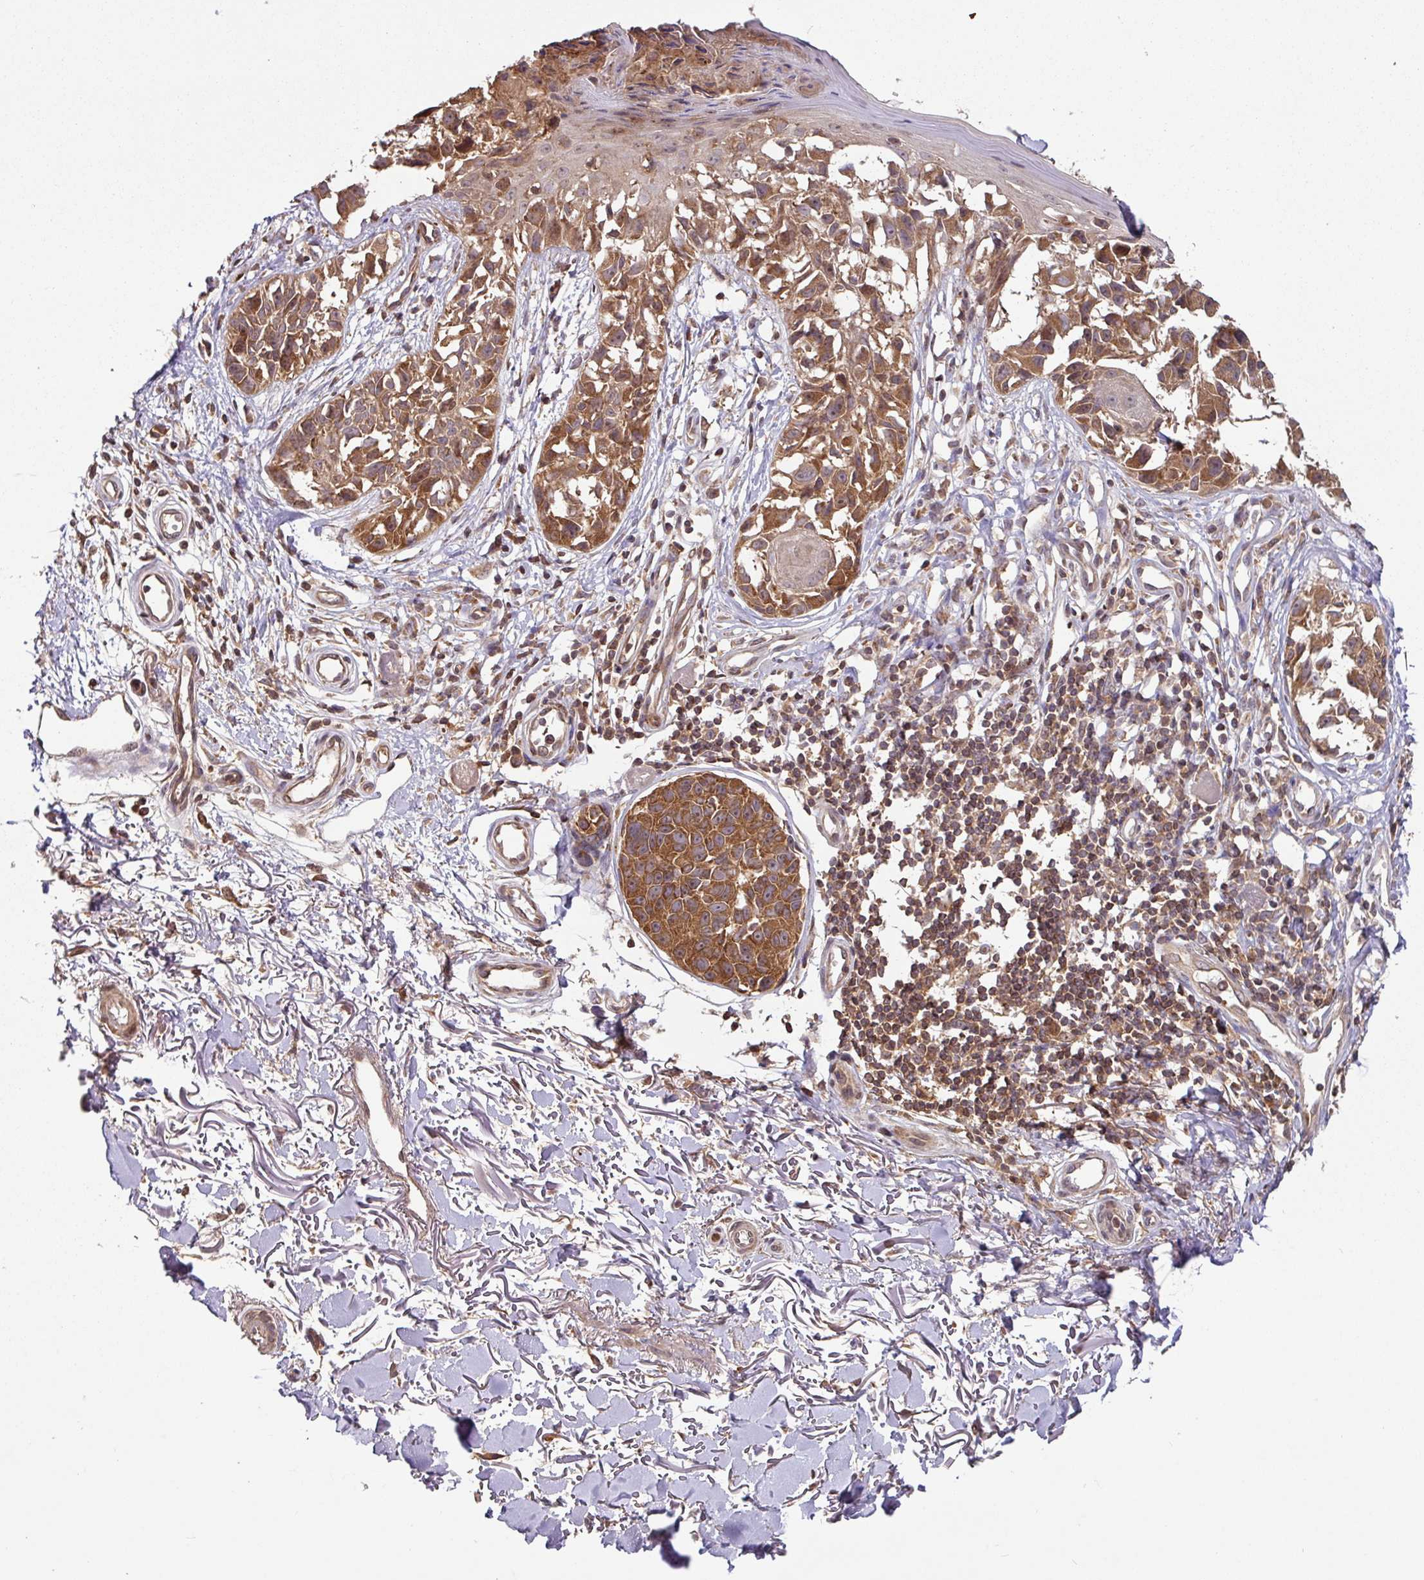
{"staining": {"intensity": "strong", "quantity": ">75%", "location": "cytoplasmic/membranous"}, "tissue": "melanoma", "cell_type": "Tumor cells", "image_type": "cancer", "snomed": [{"axis": "morphology", "description": "Malignant melanoma, NOS"}, {"axis": "topography", "description": "Skin"}], "caption": "Brown immunohistochemical staining in human melanoma exhibits strong cytoplasmic/membranous staining in approximately >75% of tumor cells. Ihc stains the protein of interest in brown and the nuclei are stained blue.", "gene": "MRRF", "patient": {"sex": "male", "age": 73}}